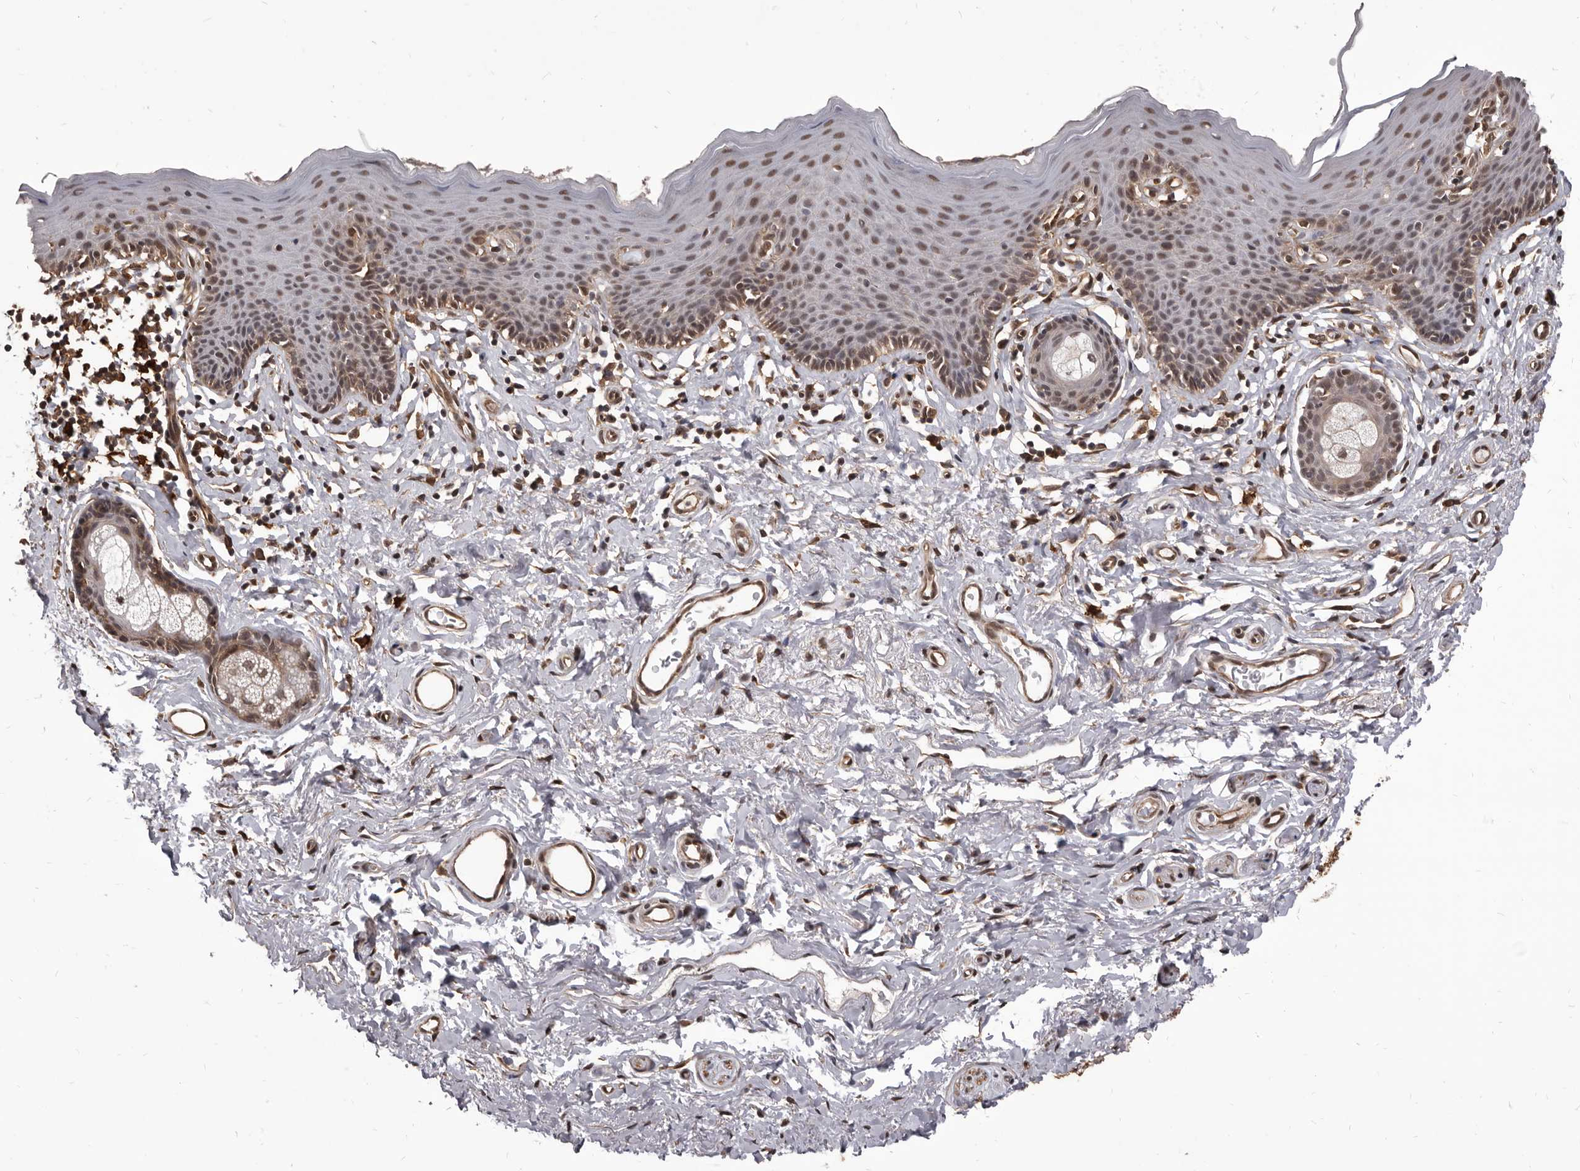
{"staining": {"intensity": "moderate", "quantity": ">75%", "location": "cytoplasmic/membranous,nuclear"}, "tissue": "skin", "cell_type": "Epidermal cells", "image_type": "normal", "snomed": [{"axis": "morphology", "description": "Normal tissue, NOS"}, {"axis": "topography", "description": "Vulva"}], "caption": "Epidermal cells display moderate cytoplasmic/membranous,nuclear positivity in approximately >75% of cells in normal skin.", "gene": "ADAMTS20", "patient": {"sex": "female", "age": 66}}